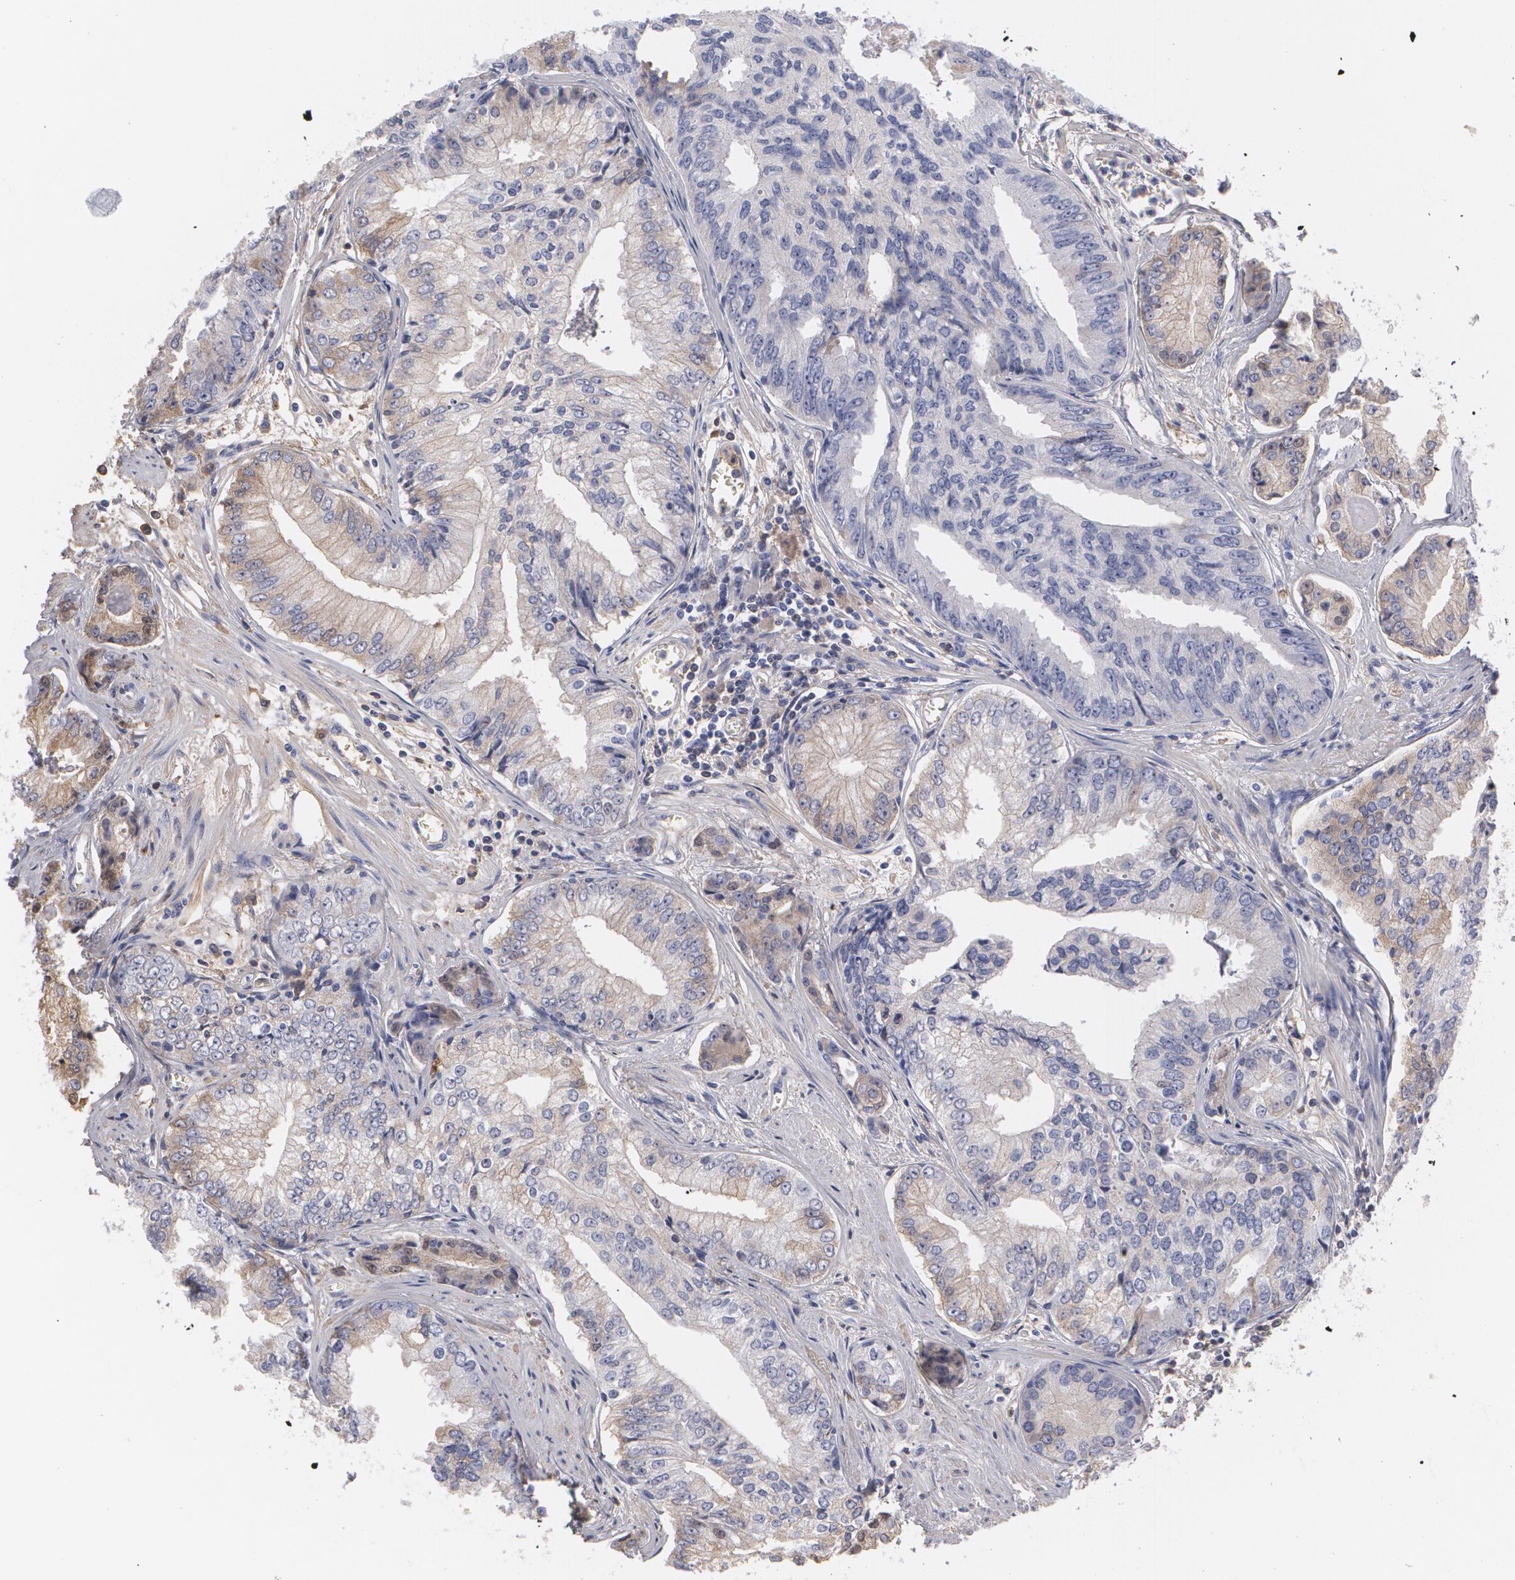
{"staining": {"intensity": "weak", "quantity": "<25%", "location": "cytoplasmic/membranous"}, "tissue": "prostate cancer", "cell_type": "Tumor cells", "image_type": "cancer", "snomed": [{"axis": "morphology", "description": "Adenocarcinoma, High grade"}, {"axis": "topography", "description": "Prostate"}], "caption": "Immunohistochemical staining of prostate cancer displays no significant staining in tumor cells.", "gene": "SERPINA1", "patient": {"sex": "male", "age": 56}}